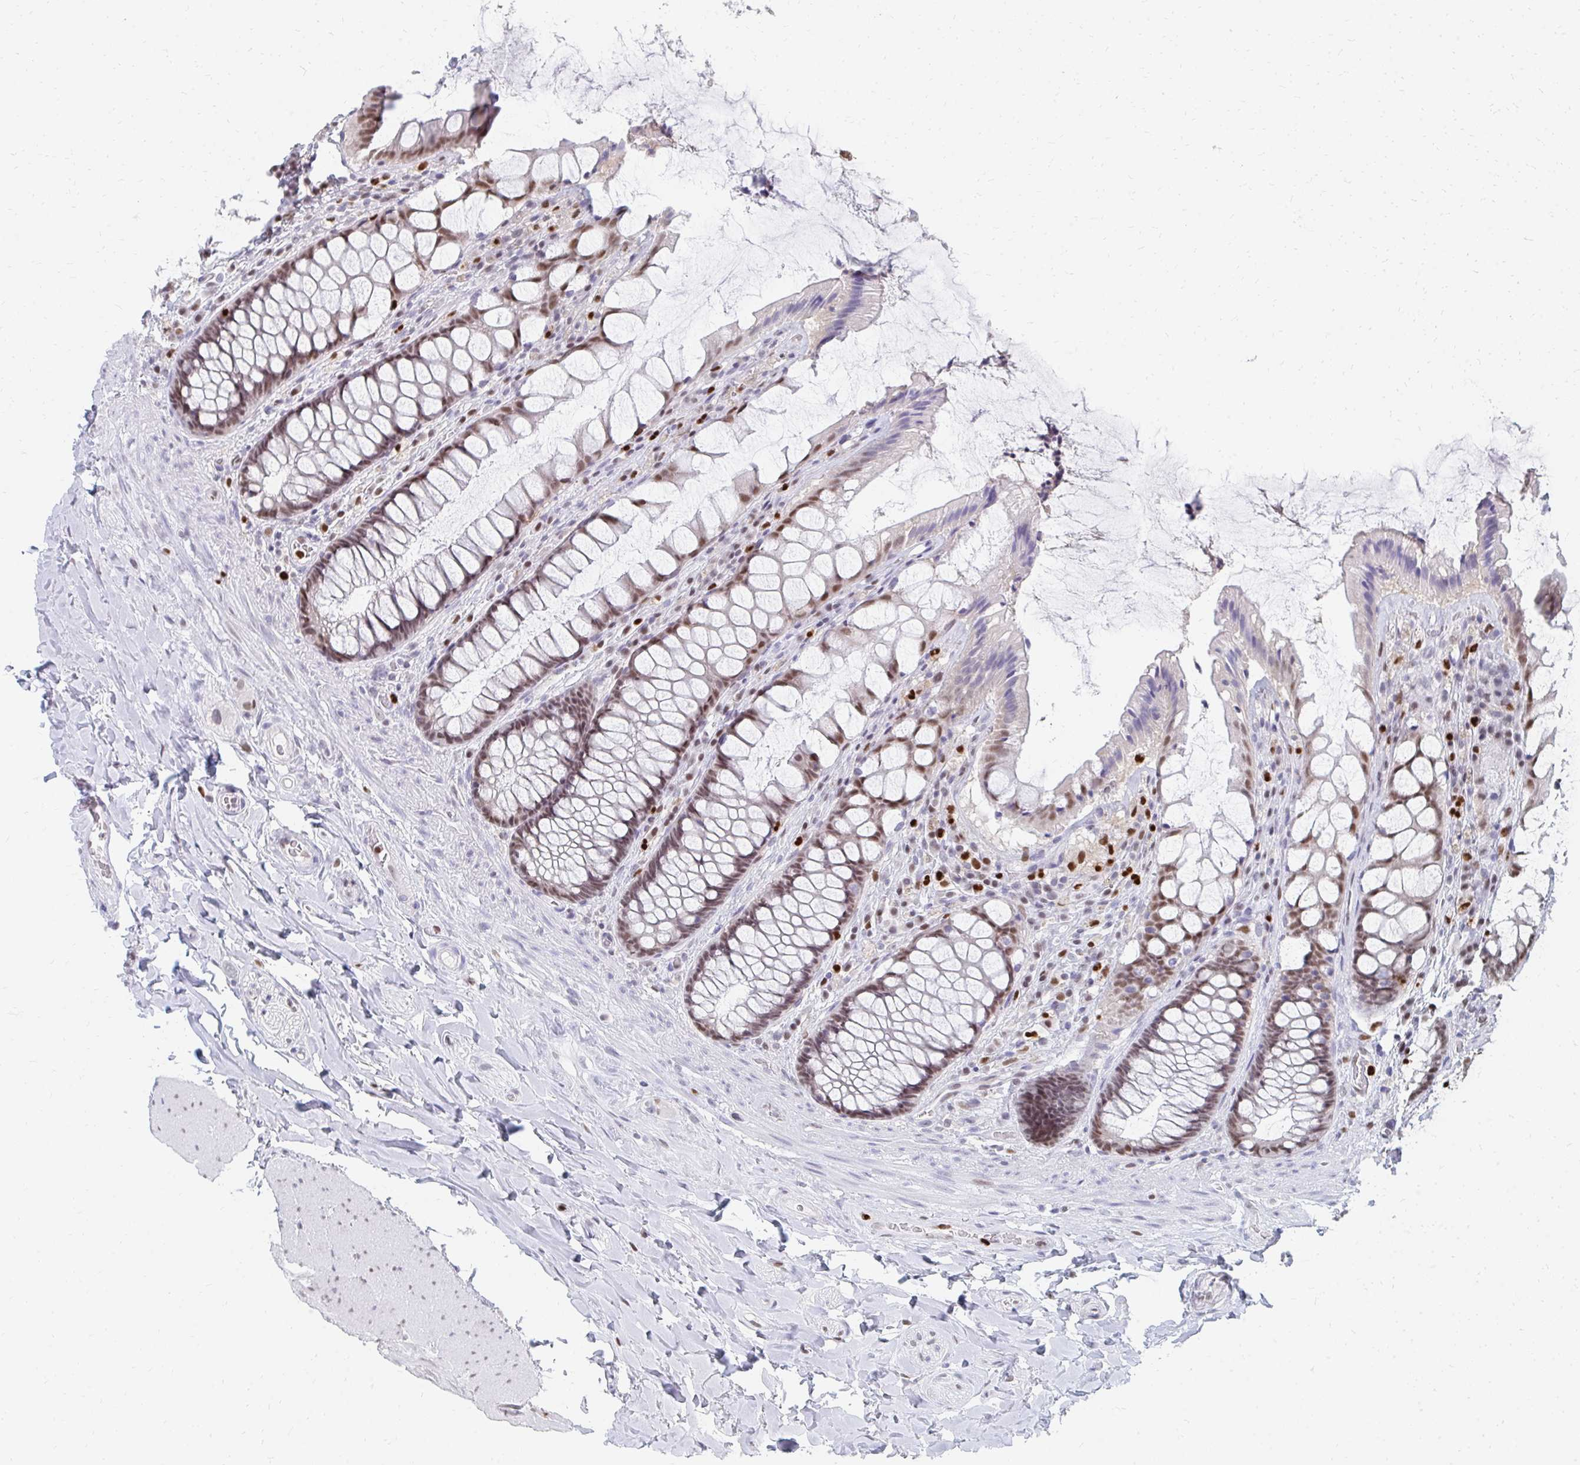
{"staining": {"intensity": "moderate", "quantity": ">75%", "location": "nuclear"}, "tissue": "rectum", "cell_type": "Glandular cells", "image_type": "normal", "snomed": [{"axis": "morphology", "description": "Normal tissue, NOS"}, {"axis": "topography", "description": "Rectum"}], "caption": "IHC staining of normal rectum, which exhibits medium levels of moderate nuclear expression in about >75% of glandular cells indicating moderate nuclear protein staining. The staining was performed using DAB (brown) for protein detection and nuclei were counterstained in hematoxylin (blue).", "gene": "PLK3", "patient": {"sex": "female", "age": 58}}